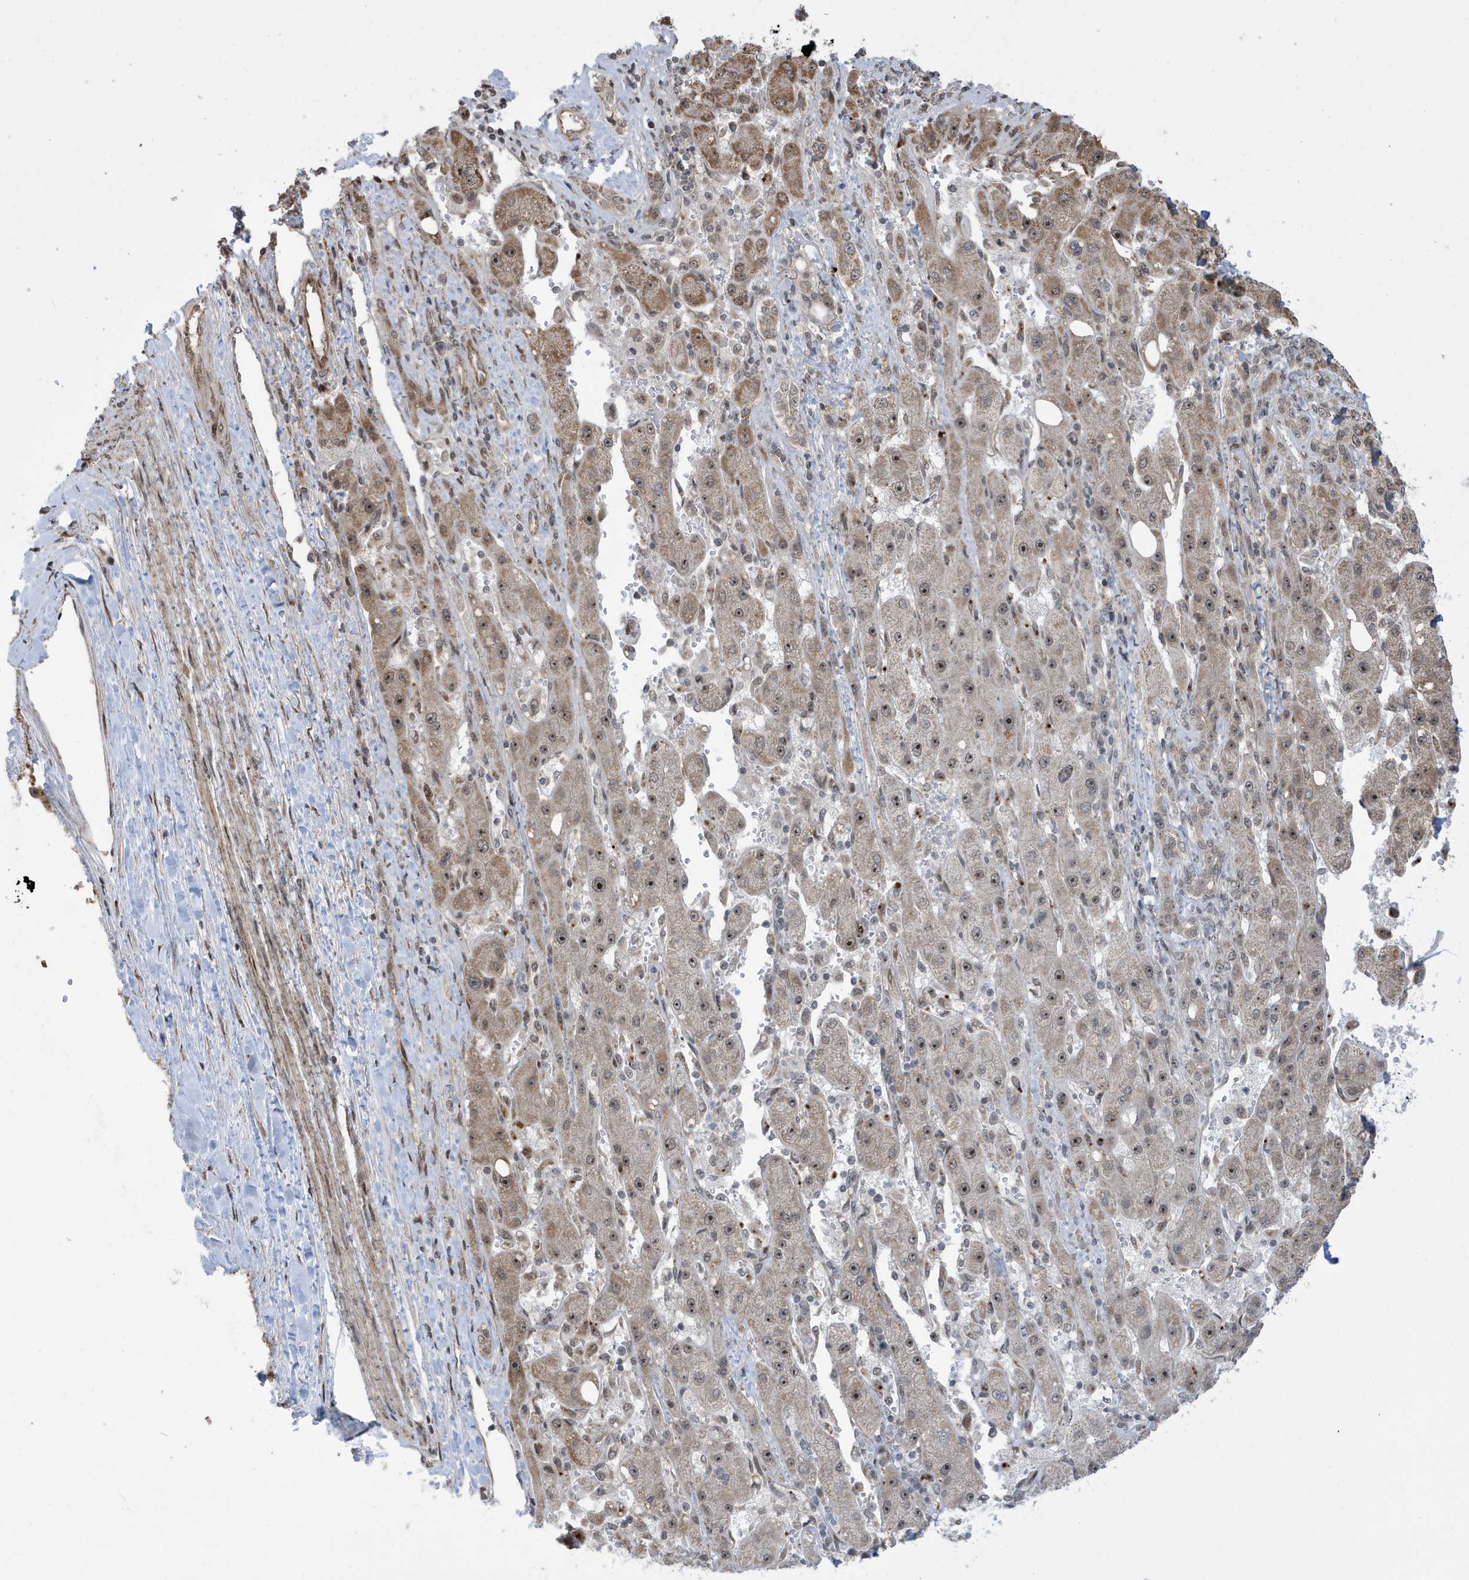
{"staining": {"intensity": "moderate", "quantity": "25%-75%", "location": "nuclear"}, "tissue": "liver cancer", "cell_type": "Tumor cells", "image_type": "cancer", "snomed": [{"axis": "morphology", "description": "Carcinoma, Hepatocellular, NOS"}, {"axis": "topography", "description": "Liver"}], "caption": "A high-resolution image shows immunohistochemistry (IHC) staining of liver hepatocellular carcinoma, which displays moderate nuclear expression in about 25%-75% of tumor cells.", "gene": "FAM9B", "patient": {"sex": "female", "age": 73}}